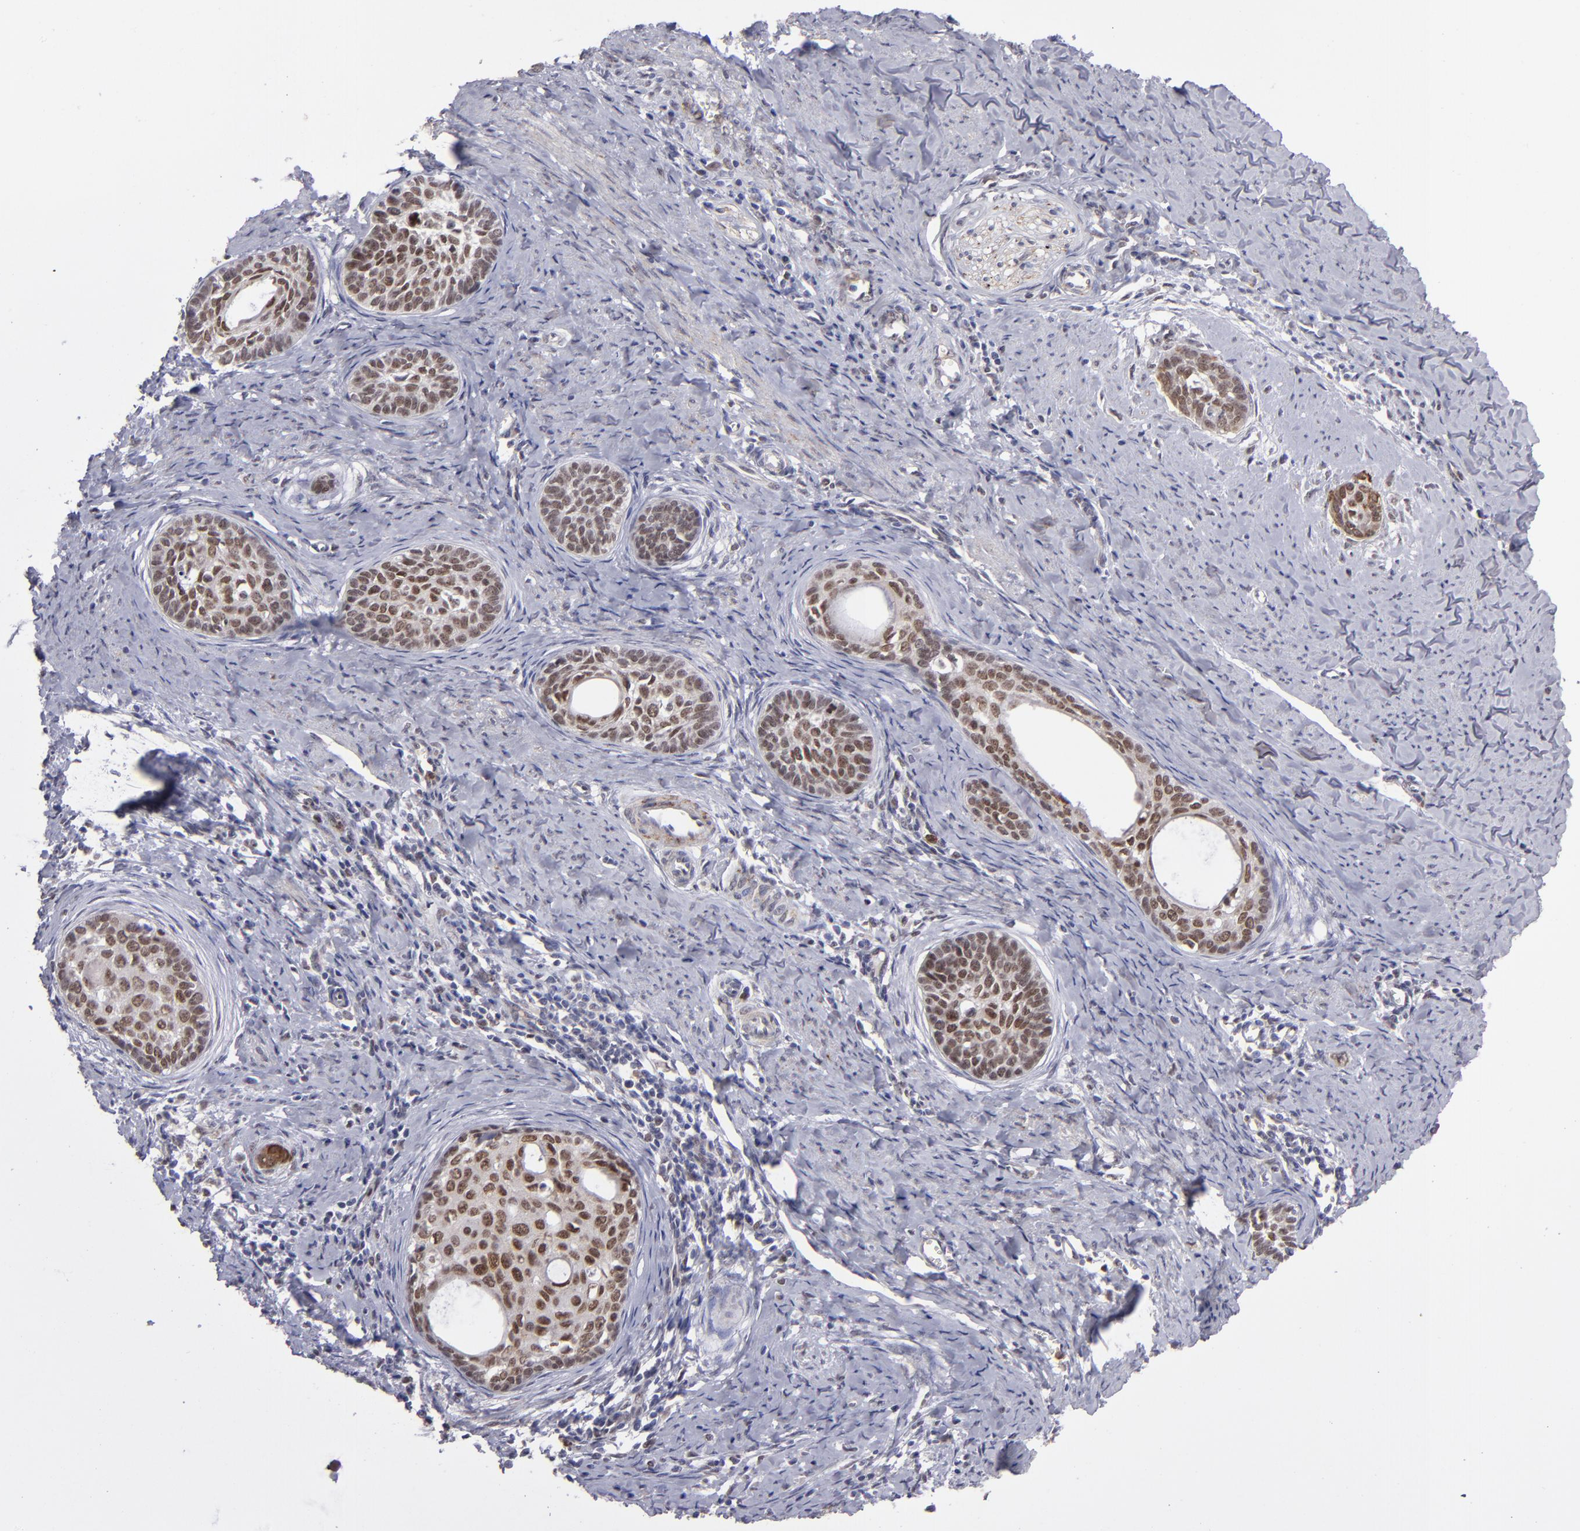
{"staining": {"intensity": "moderate", "quantity": ">75%", "location": "nuclear"}, "tissue": "cervical cancer", "cell_type": "Tumor cells", "image_type": "cancer", "snomed": [{"axis": "morphology", "description": "Squamous cell carcinoma, NOS"}, {"axis": "topography", "description": "Cervix"}], "caption": "The photomicrograph shows a brown stain indicating the presence of a protein in the nuclear of tumor cells in squamous cell carcinoma (cervical).", "gene": "RREB1", "patient": {"sex": "female", "age": 33}}